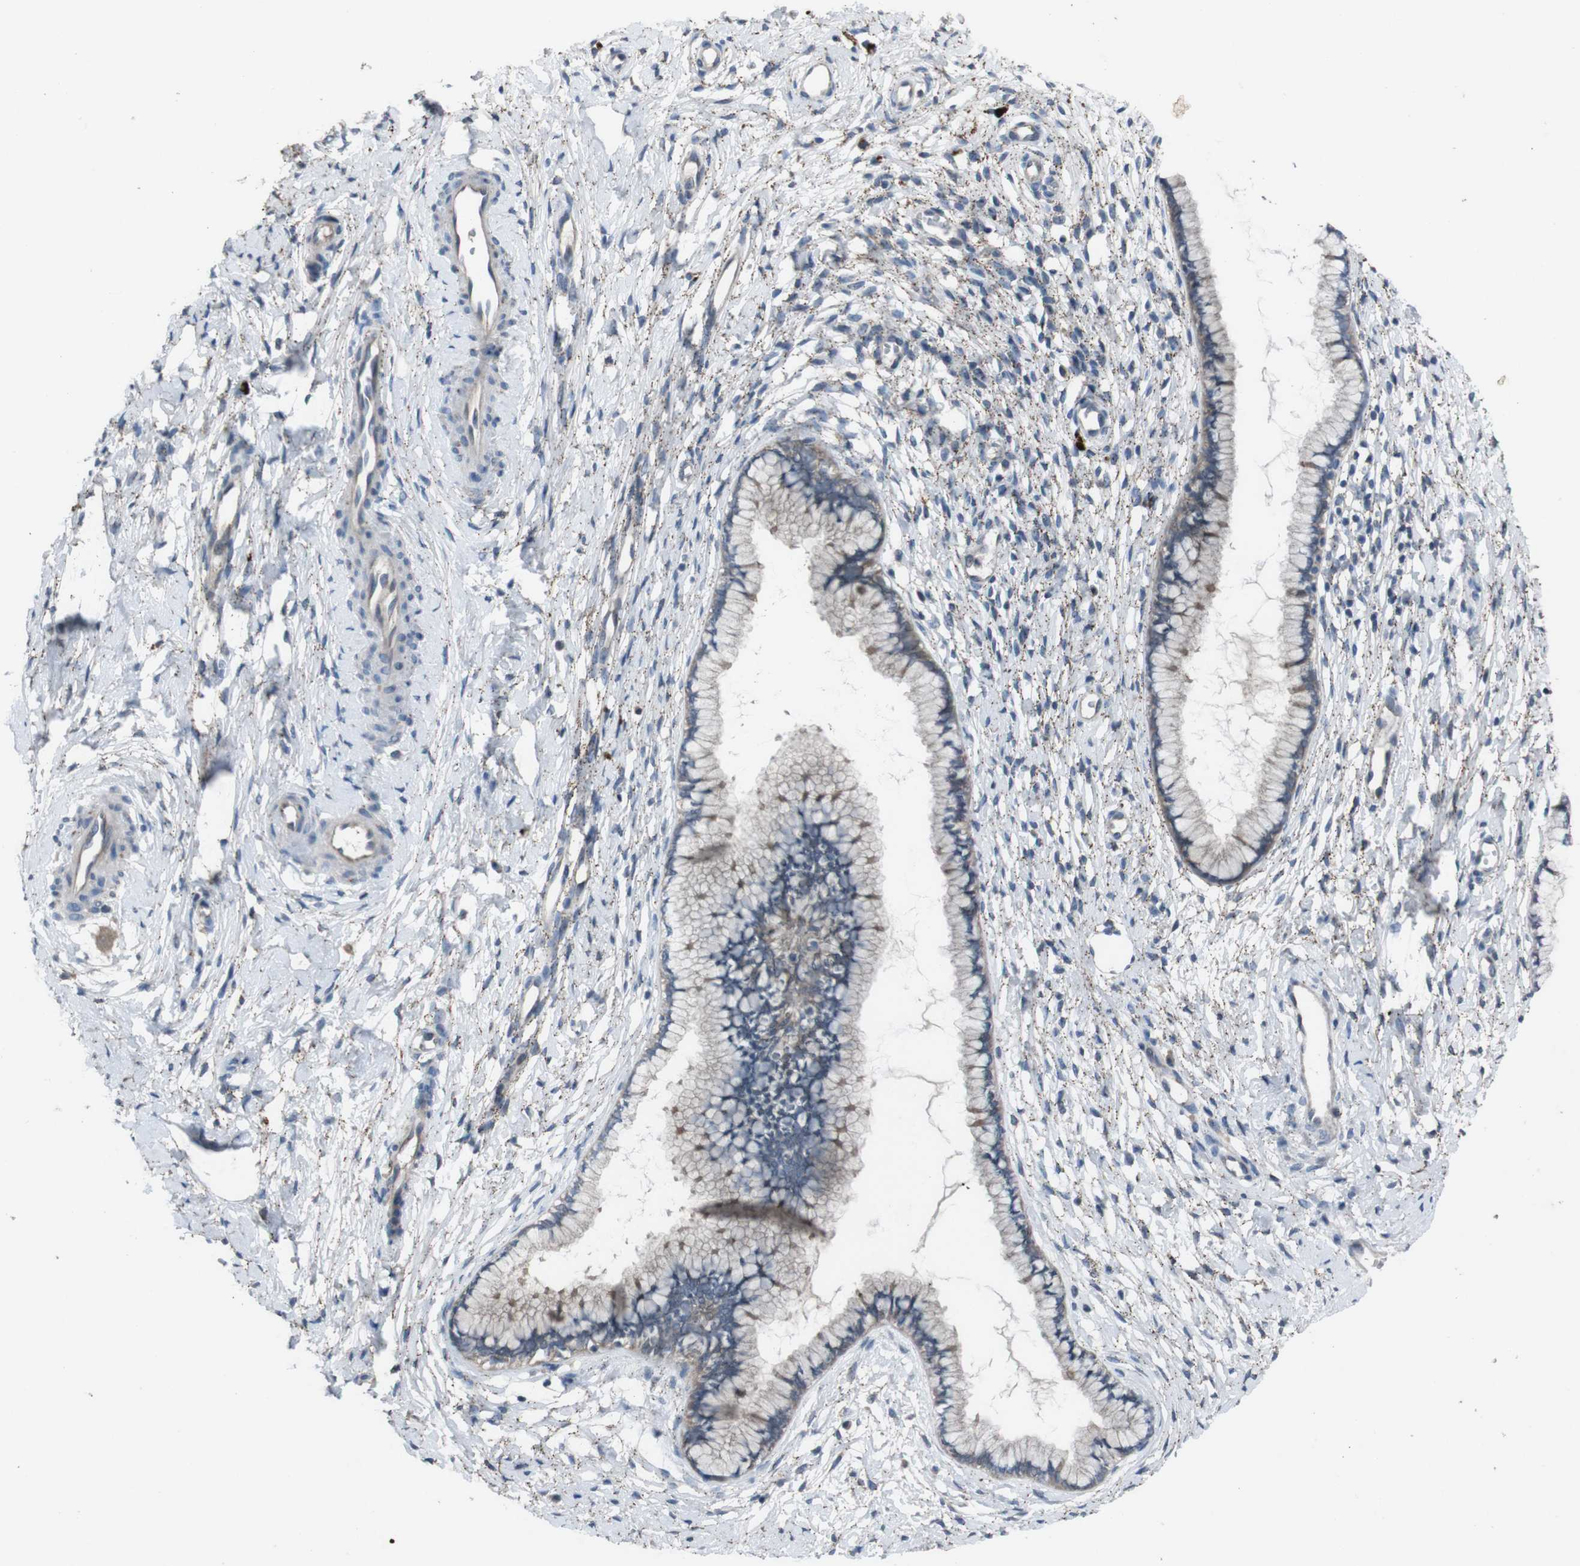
{"staining": {"intensity": "weak", "quantity": "25%-75%", "location": "cytoplasmic/membranous"}, "tissue": "cervix", "cell_type": "Glandular cells", "image_type": "normal", "snomed": [{"axis": "morphology", "description": "Normal tissue, NOS"}, {"axis": "topography", "description": "Cervix"}], "caption": "Protein analysis of benign cervix demonstrates weak cytoplasmic/membranous staining in about 25%-75% of glandular cells. (DAB = brown stain, brightfield microscopy at high magnification).", "gene": "EFNA5", "patient": {"sex": "female", "age": 65}}